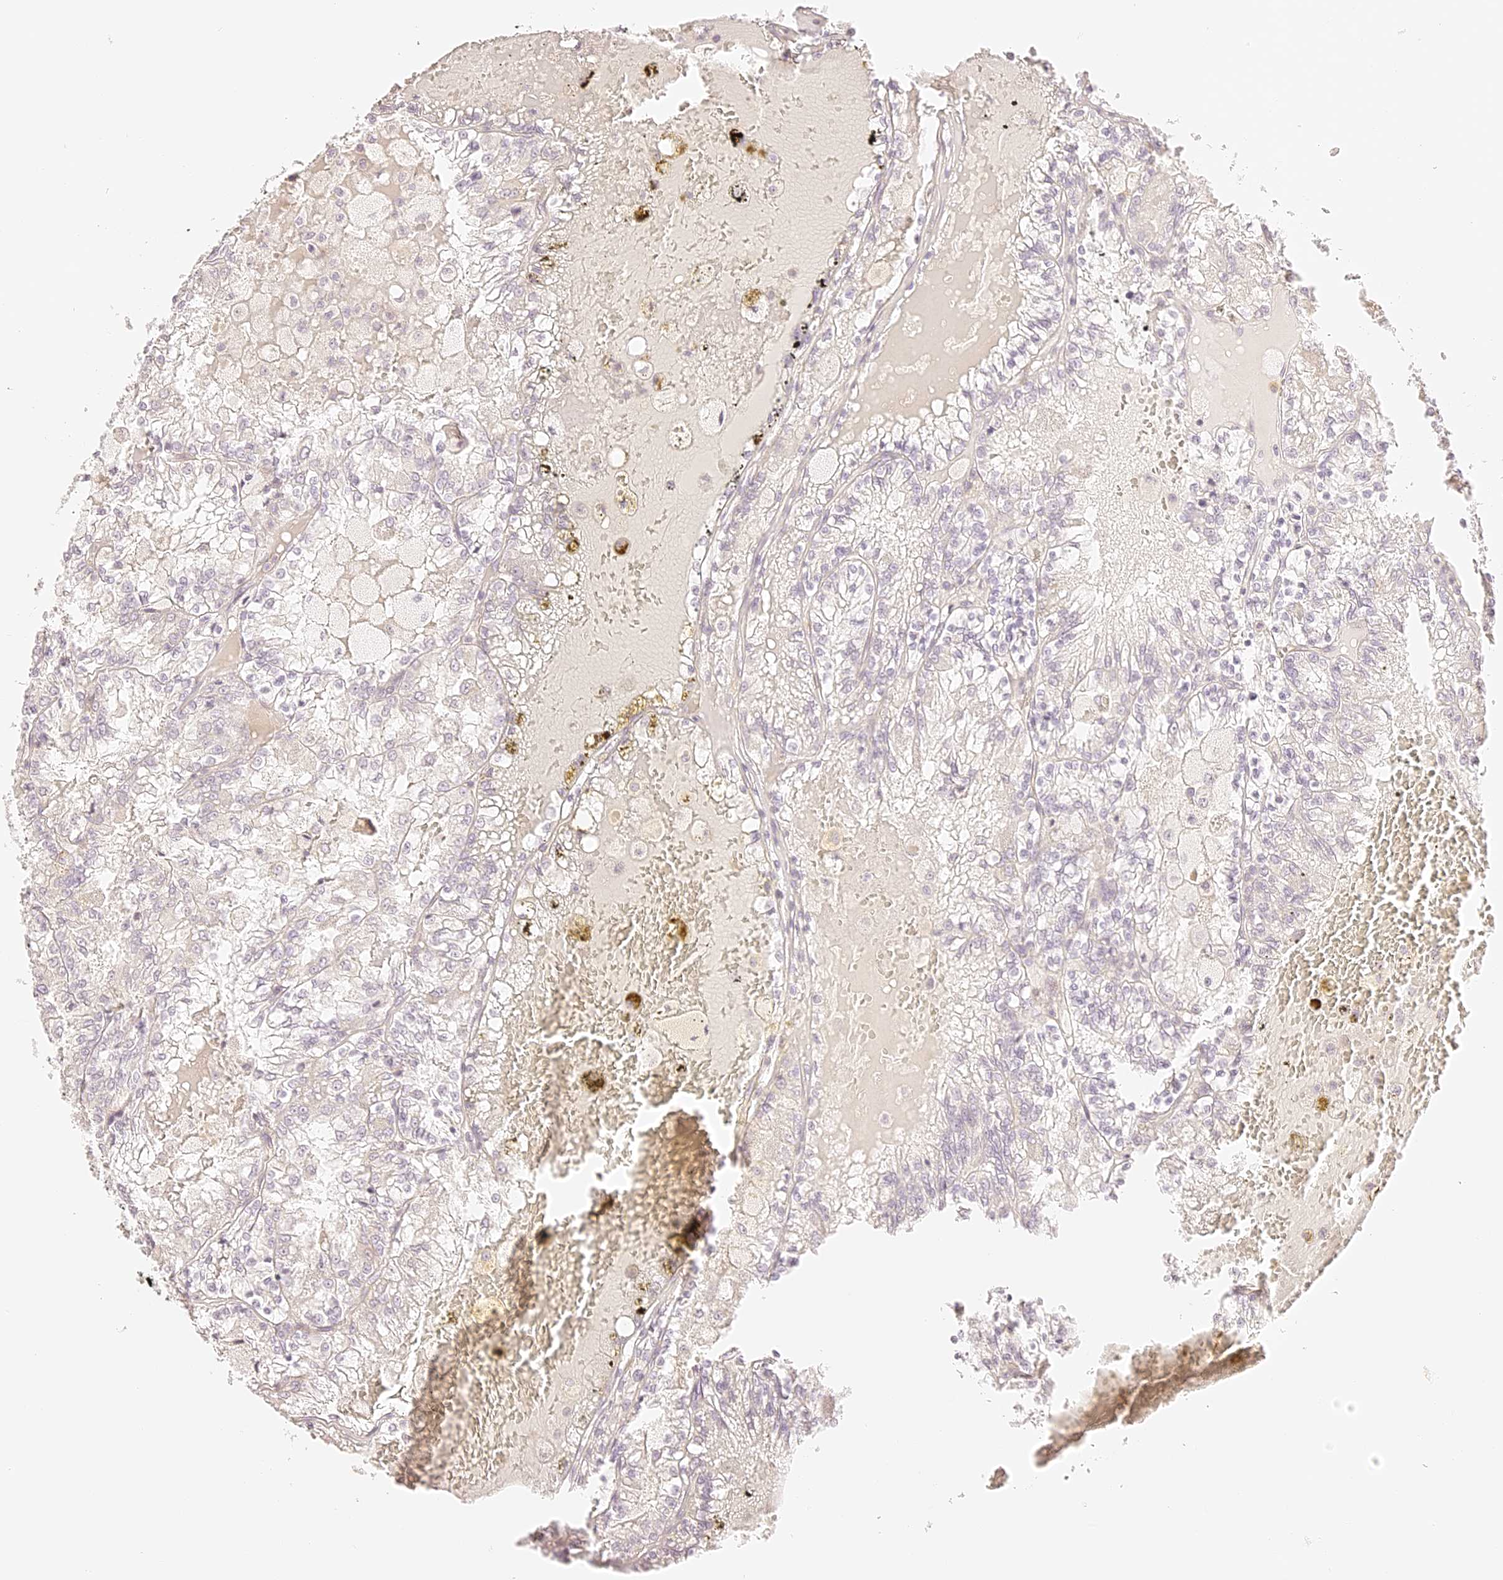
{"staining": {"intensity": "negative", "quantity": "none", "location": "none"}, "tissue": "renal cancer", "cell_type": "Tumor cells", "image_type": "cancer", "snomed": [{"axis": "morphology", "description": "Adenocarcinoma, NOS"}, {"axis": "topography", "description": "Kidney"}], "caption": "Immunohistochemistry photomicrograph of neoplastic tissue: renal cancer (adenocarcinoma) stained with DAB shows no significant protein positivity in tumor cells.", "gene": "TRIM45", "patient": {"sex": "female", "age": 56}}